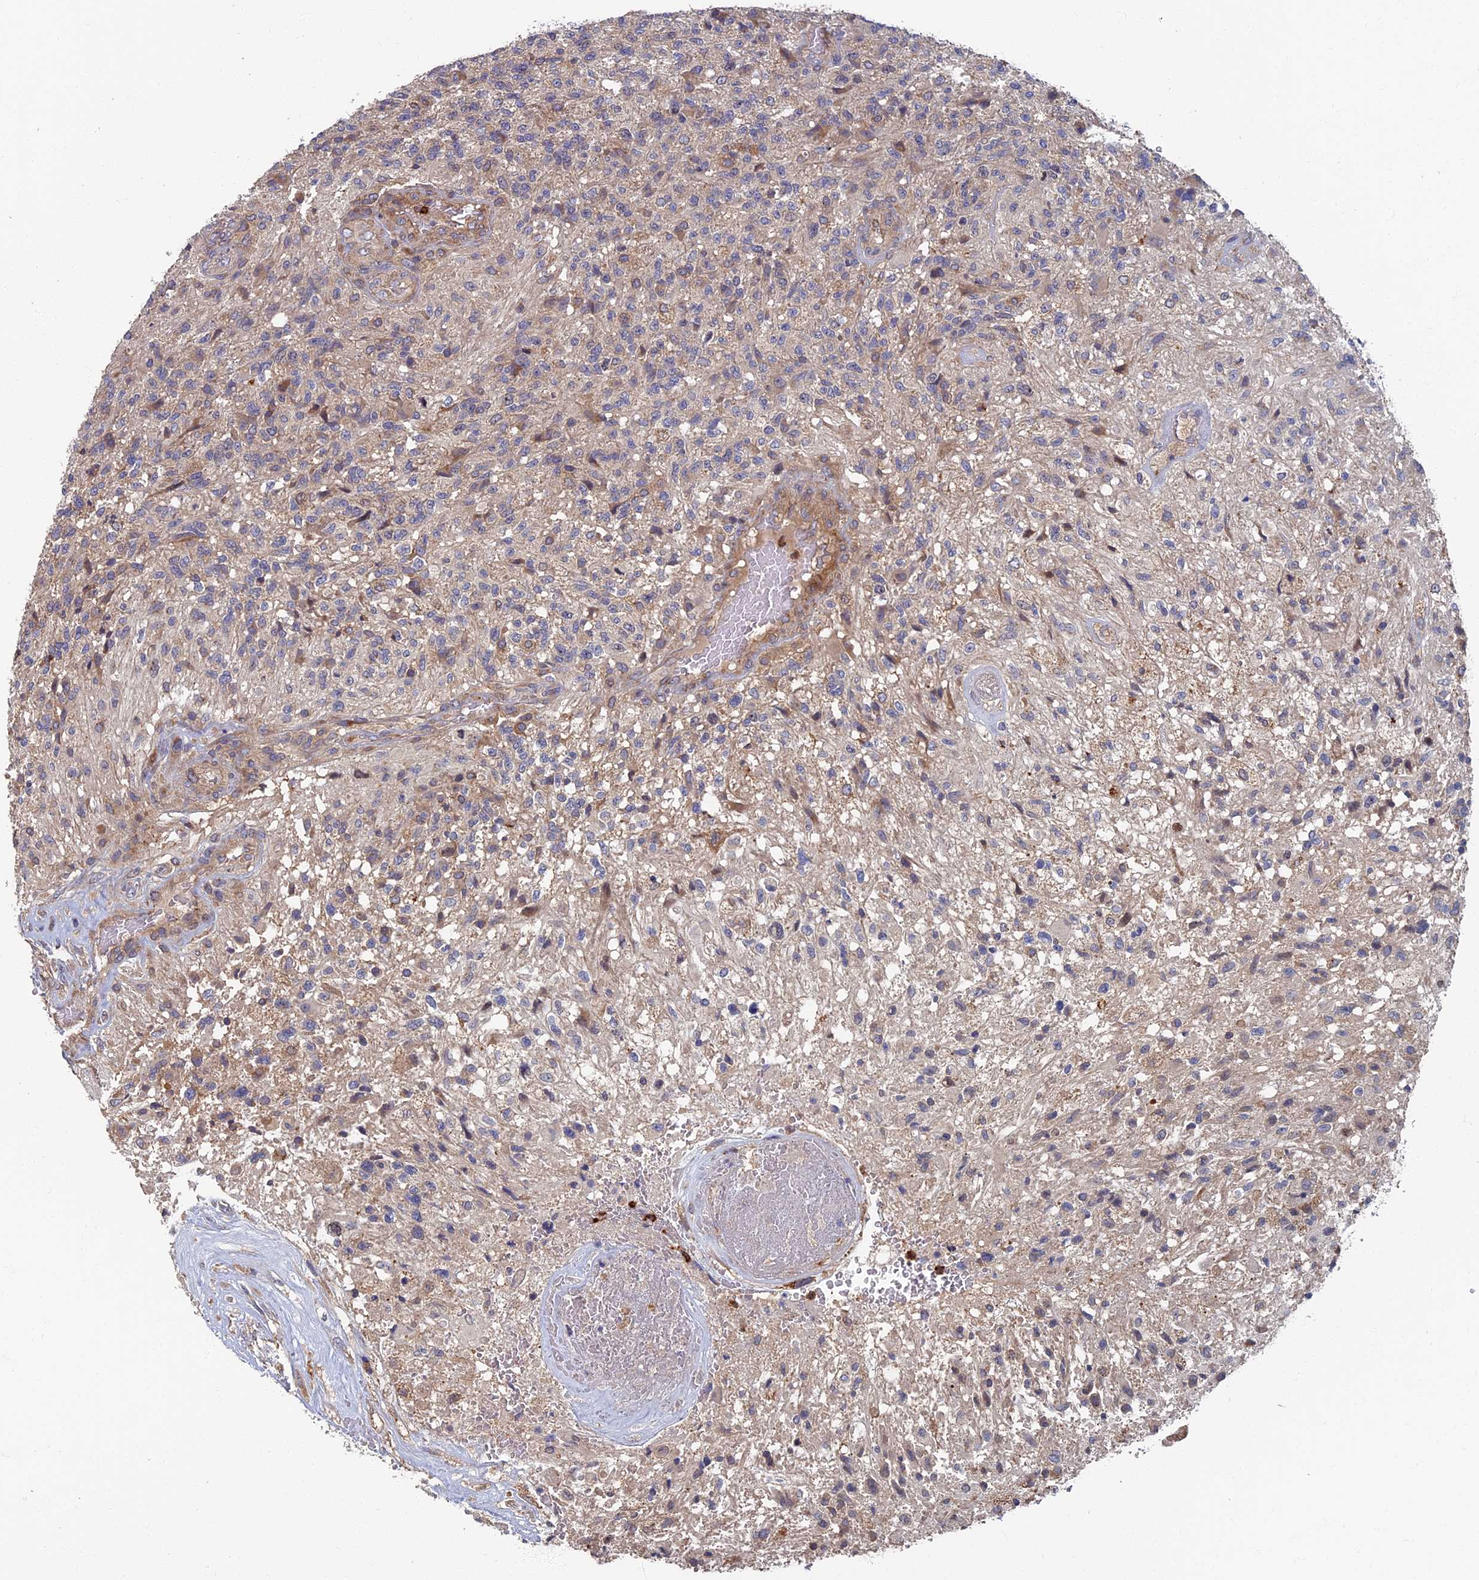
{"staining": {"intensity": "weak", "quantity": "<25%", "location": "cytoplasmic/membranous"}, "tissue": "glioma", "cell_type": "Tumor cells", "image_type": "cancer", "snomed": [{"axis": "morphology", "description": "Glioma, malignant, High grade"}, {"axis": "topography", "description": "Brain"}], "caption": "An immunohistochemistry (IHC) photomicrograph of glioma is shown. There is no staining in tumor cells of glioma.", "gene": "TNK2", "patient": {"sex": "male", "age": 56}}